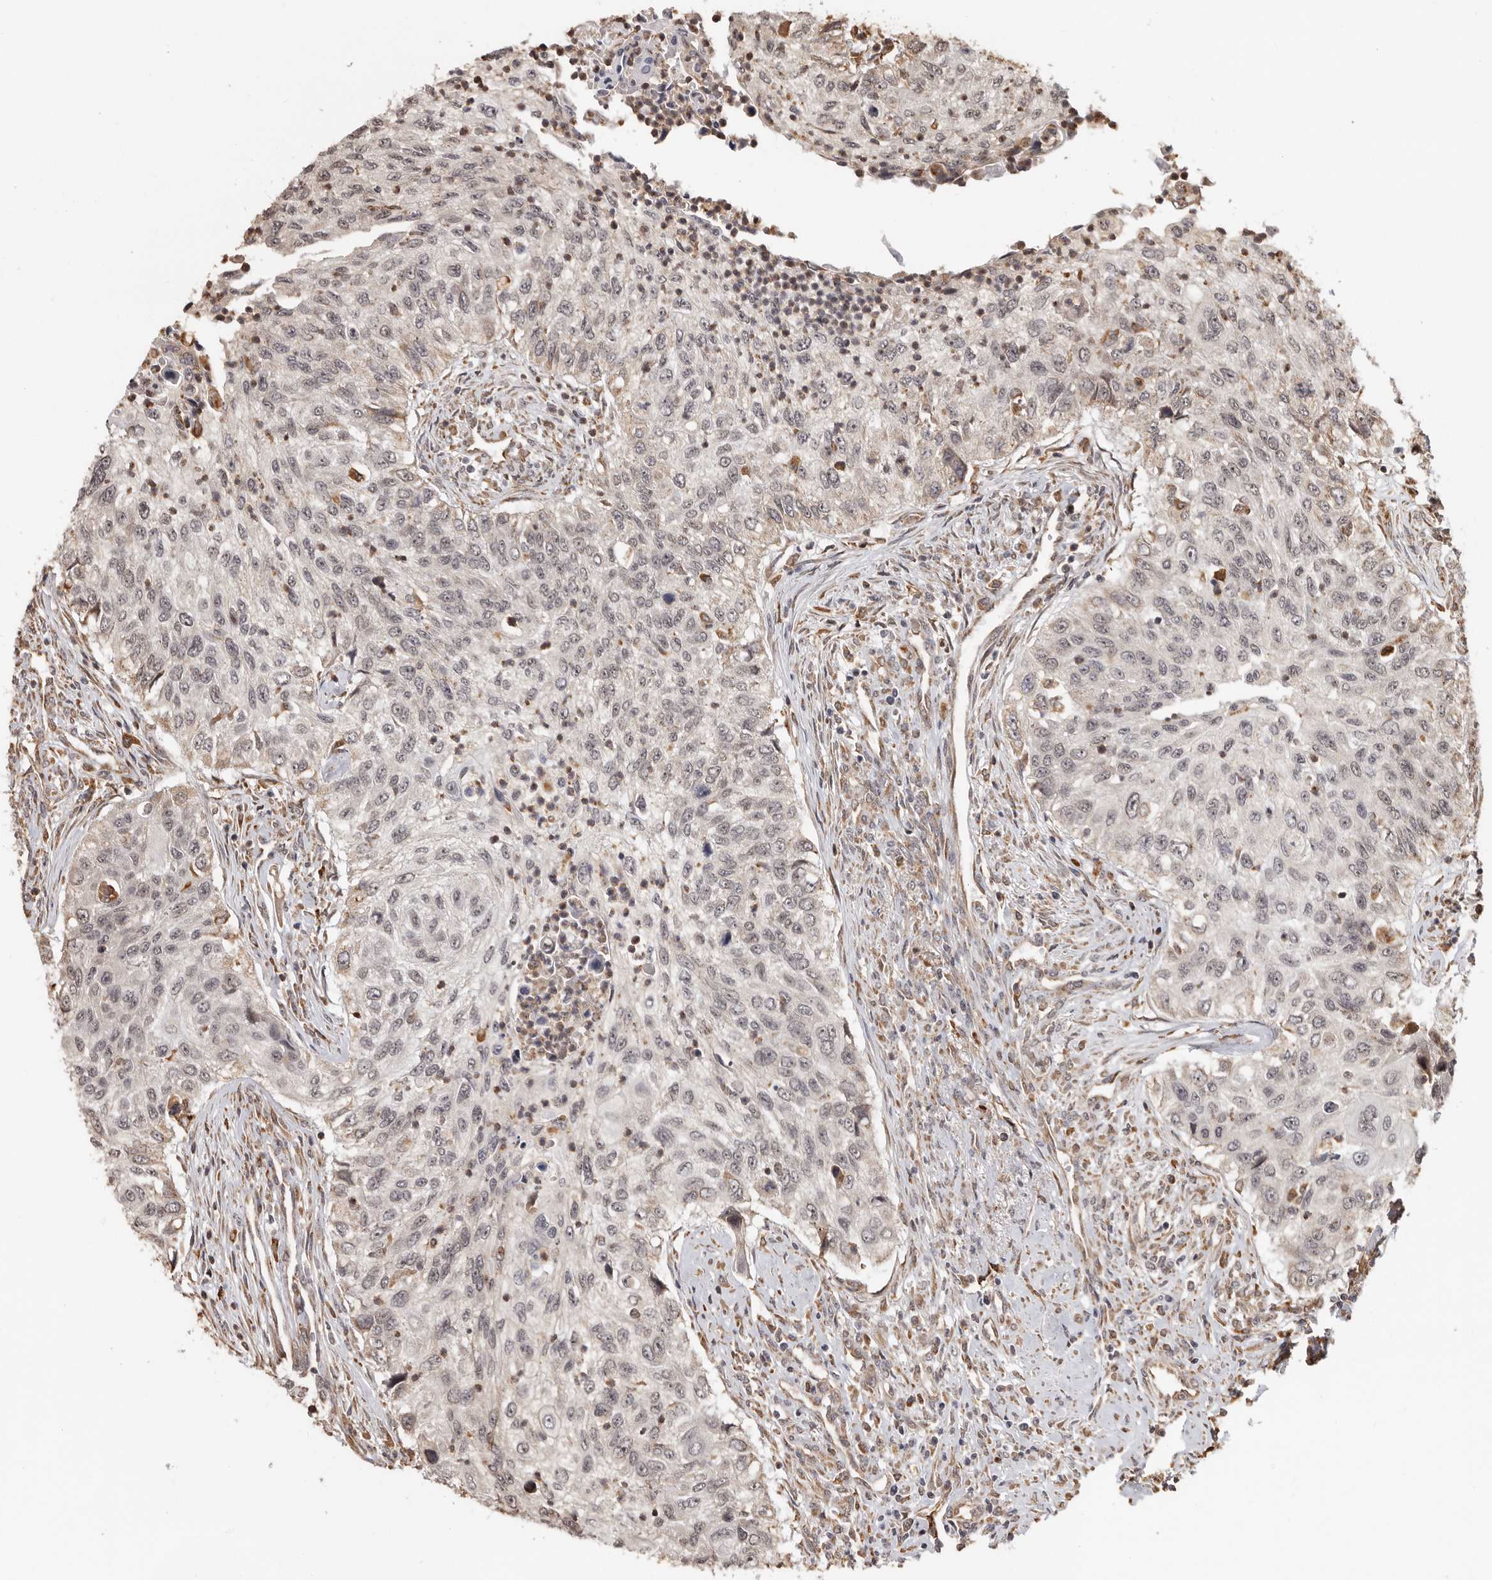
{"staining": {"intensity": "negative", "quantity": "none", "location": "none"}, "tissue": "urothelial cancer", "cell_type": "Tumor cells", "image_type": "cancer", "snomed": [{"axis": "morphology", "description": "Urothelial carcinoma, High grade"}, {"axis": "topography", "description": "Urinary bladder"}], "caption": "Immunohistochemical staining of human urothelial cancer demonstrates no significant positivity in tumor cells.", "gene": "ZNF83", "patient": {"sex": "female", "age": 60}}